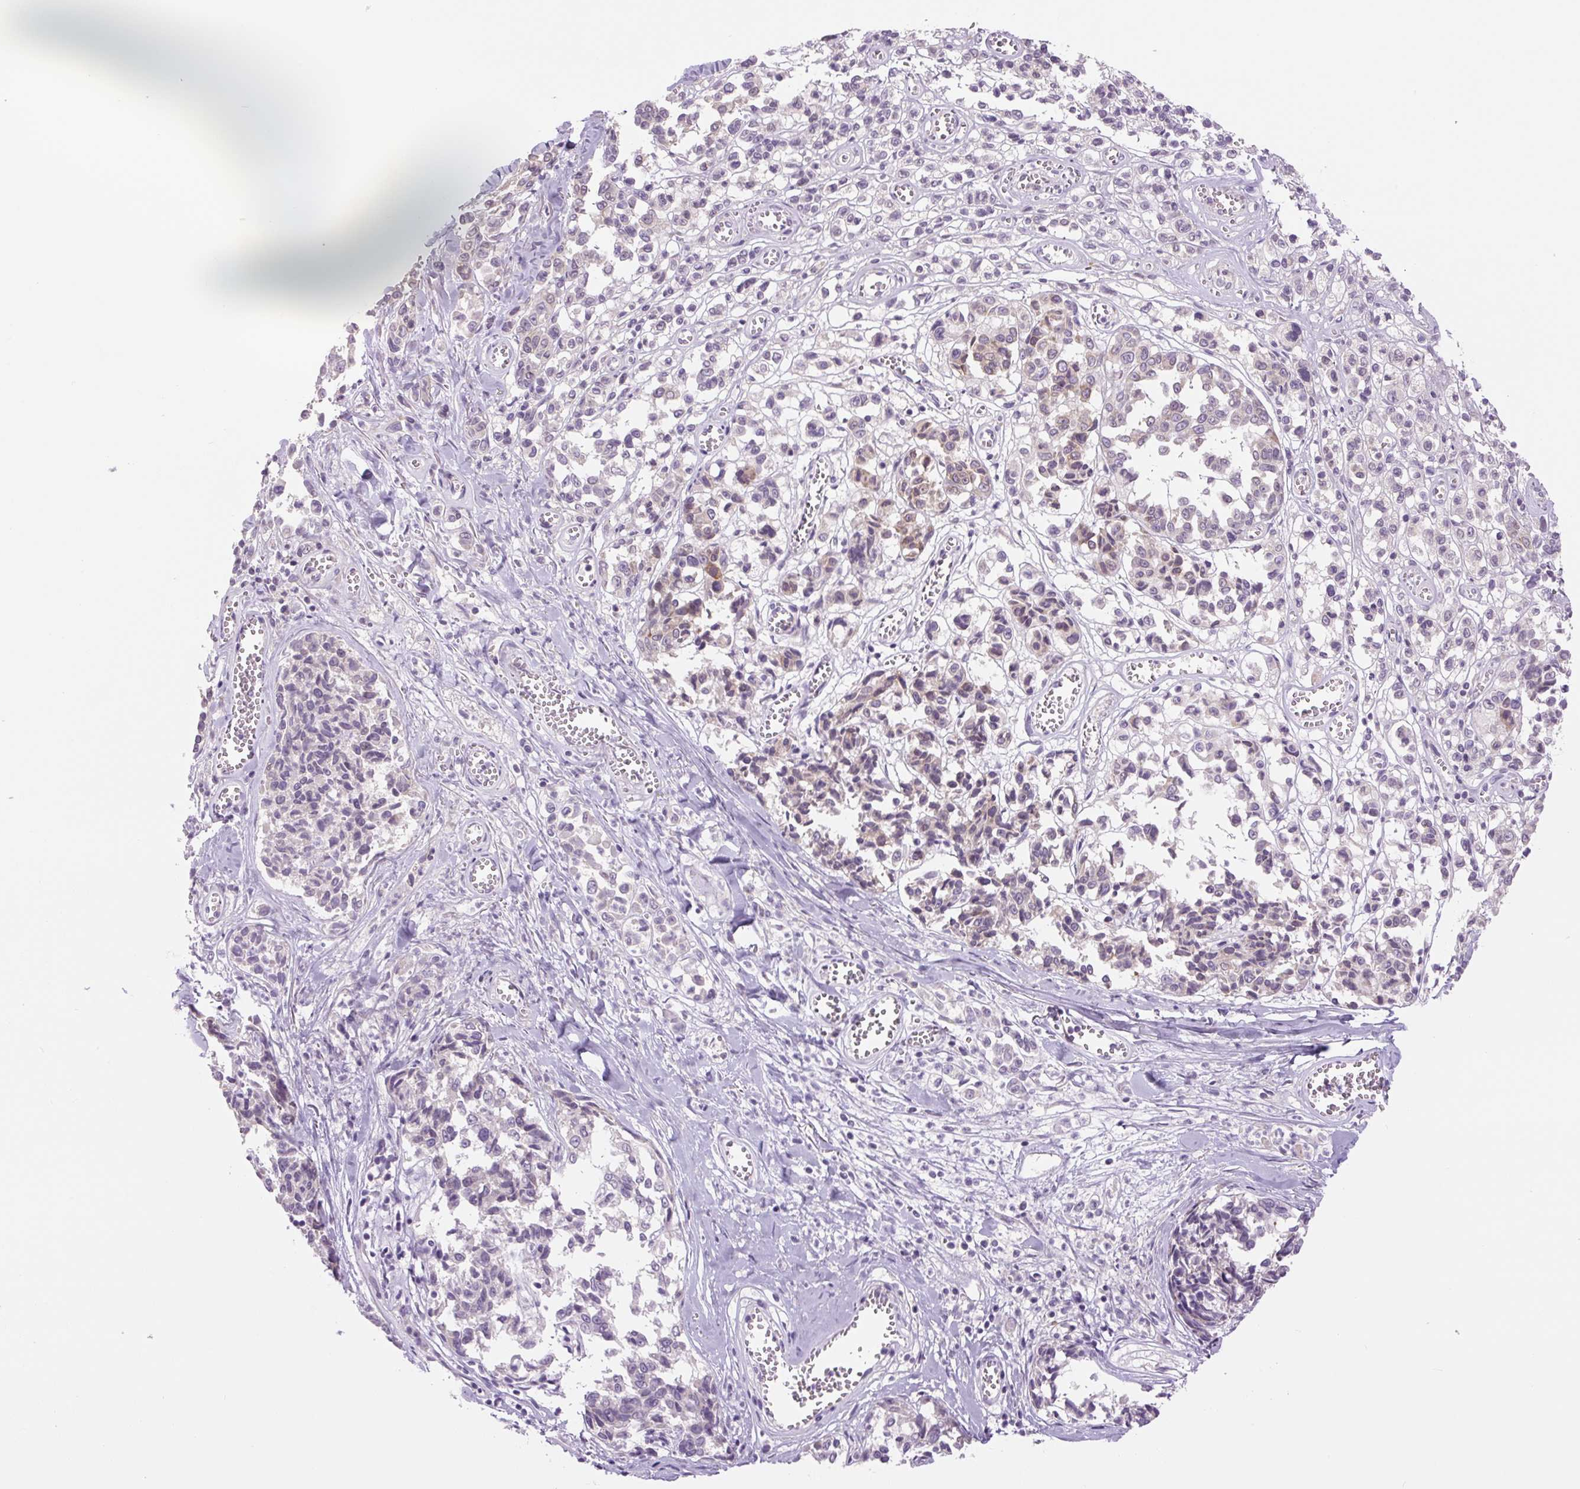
{"staining": {"intensity": "weak", "quantity": "<25%", "location": "cytoplasmic/membranous"}, "tissue": "melanoma", "cell_type": "Tumor cells", "image_type": "cancer", "snomed": [{"axis": "morphology", "description": "Malignant melanoma, NOS"}, {"axis": "topography", "description": "Skin"}], "caption": "This is an immunohistochemistry photomicrograph of human malignant melanoma. There is no staining in tumor cells.", "gene": "TMEM100", "patient": {"sex": "female", "age": 64}}